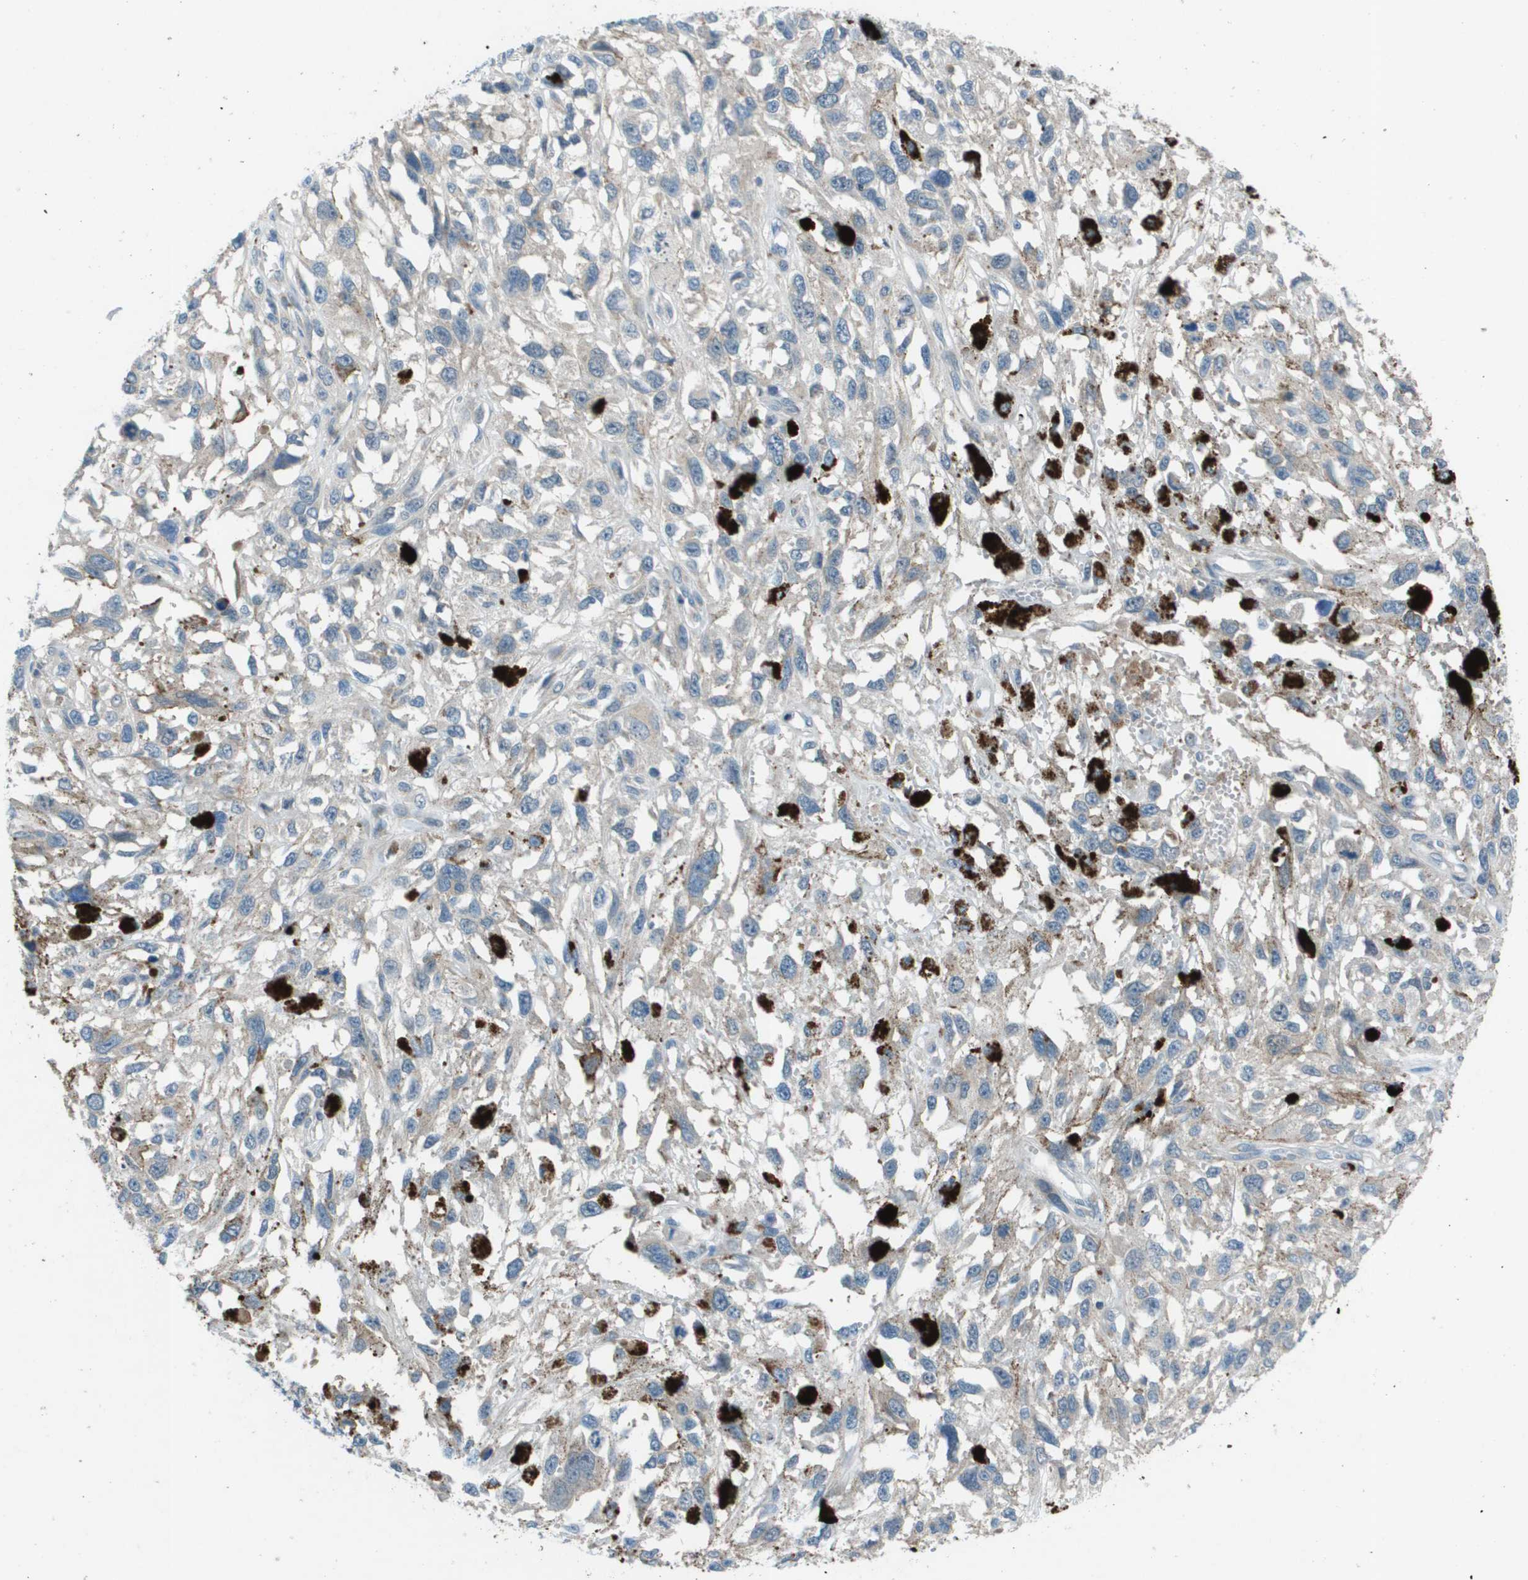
{"staining": {"intensity": "negative", "quantity": "none", "location": "none"}, "tissue": "melanoma", "cell_type": "Tumor cells", "image_type": "cancer", "snomed": [{"axis": "morphology", "description": "Malignant melanoma, Metastatic site"}, {"axis": "topography", "description": "Lymph node"}], "caption": "A high-resolution histopathology image shows IHC staining of melanoma, which demonstrates no significant positivity in tumor cells. Brightfield microscopy of IHC stained with DAB (brown) and hematoxylin (blue), captured at high magnification.", "gene": "CAMK4", "patient": {"sex": "male", "age": 59}}